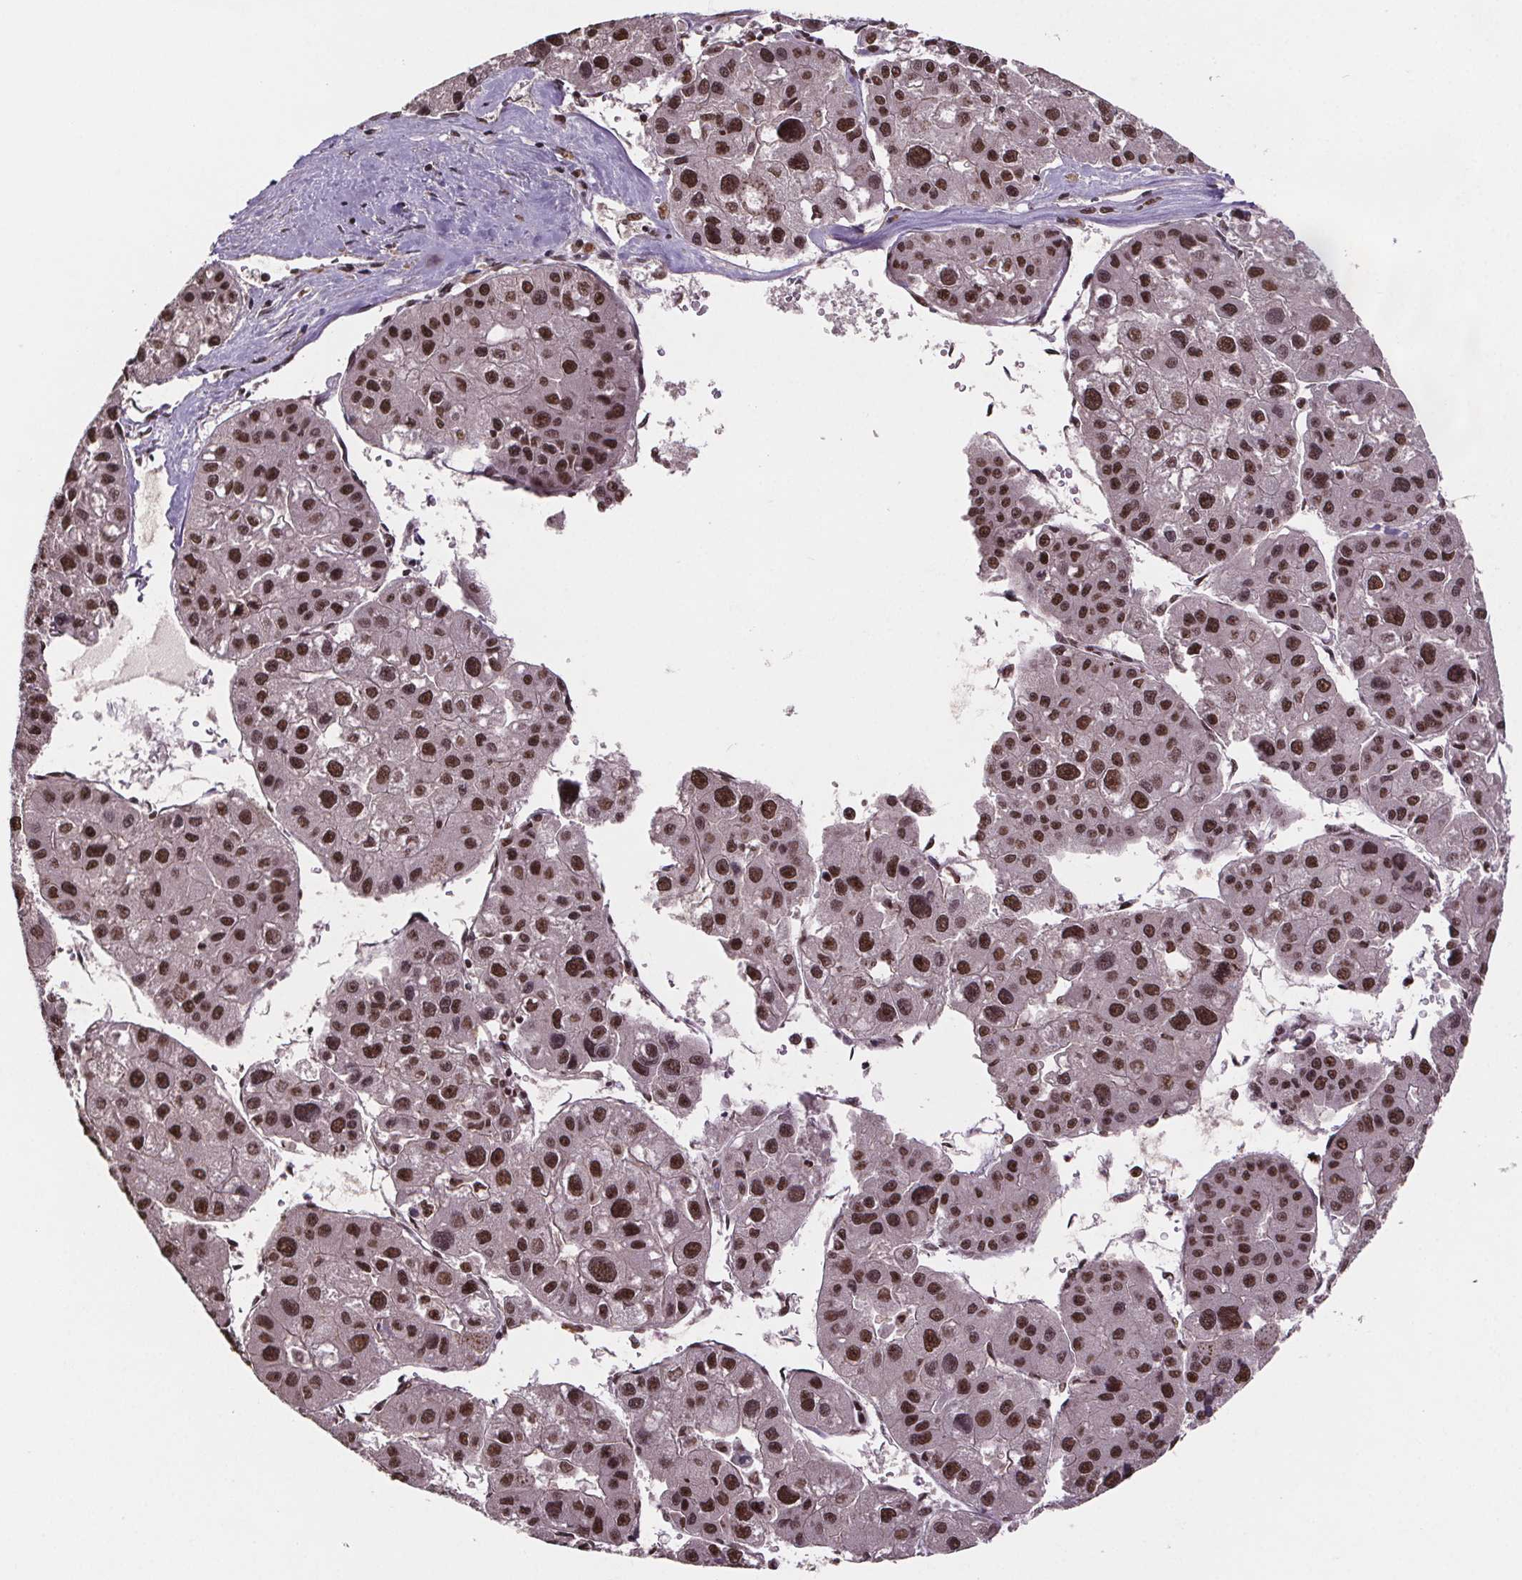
{"staining": {"intensity": "moderate", "quantity": ">75%", "location": "nuclear"}, "tissue": "liver cancer", "cell_type": "Tumor cells", "image_type": "cancer", "snomed": [{"axis": "morphology", "description": "Carcinoma, Hepatocellular, NOS"}, {"axis": "topography", "description": "Liver"}], "caption": "Immunohistochemical staining of liver hepatocellular carcinoma shows moderate nuclear protein positivity in about >75% of tumor cells.", "gene": "JARID2", "patient": {"sex": "male", "age": 73}}